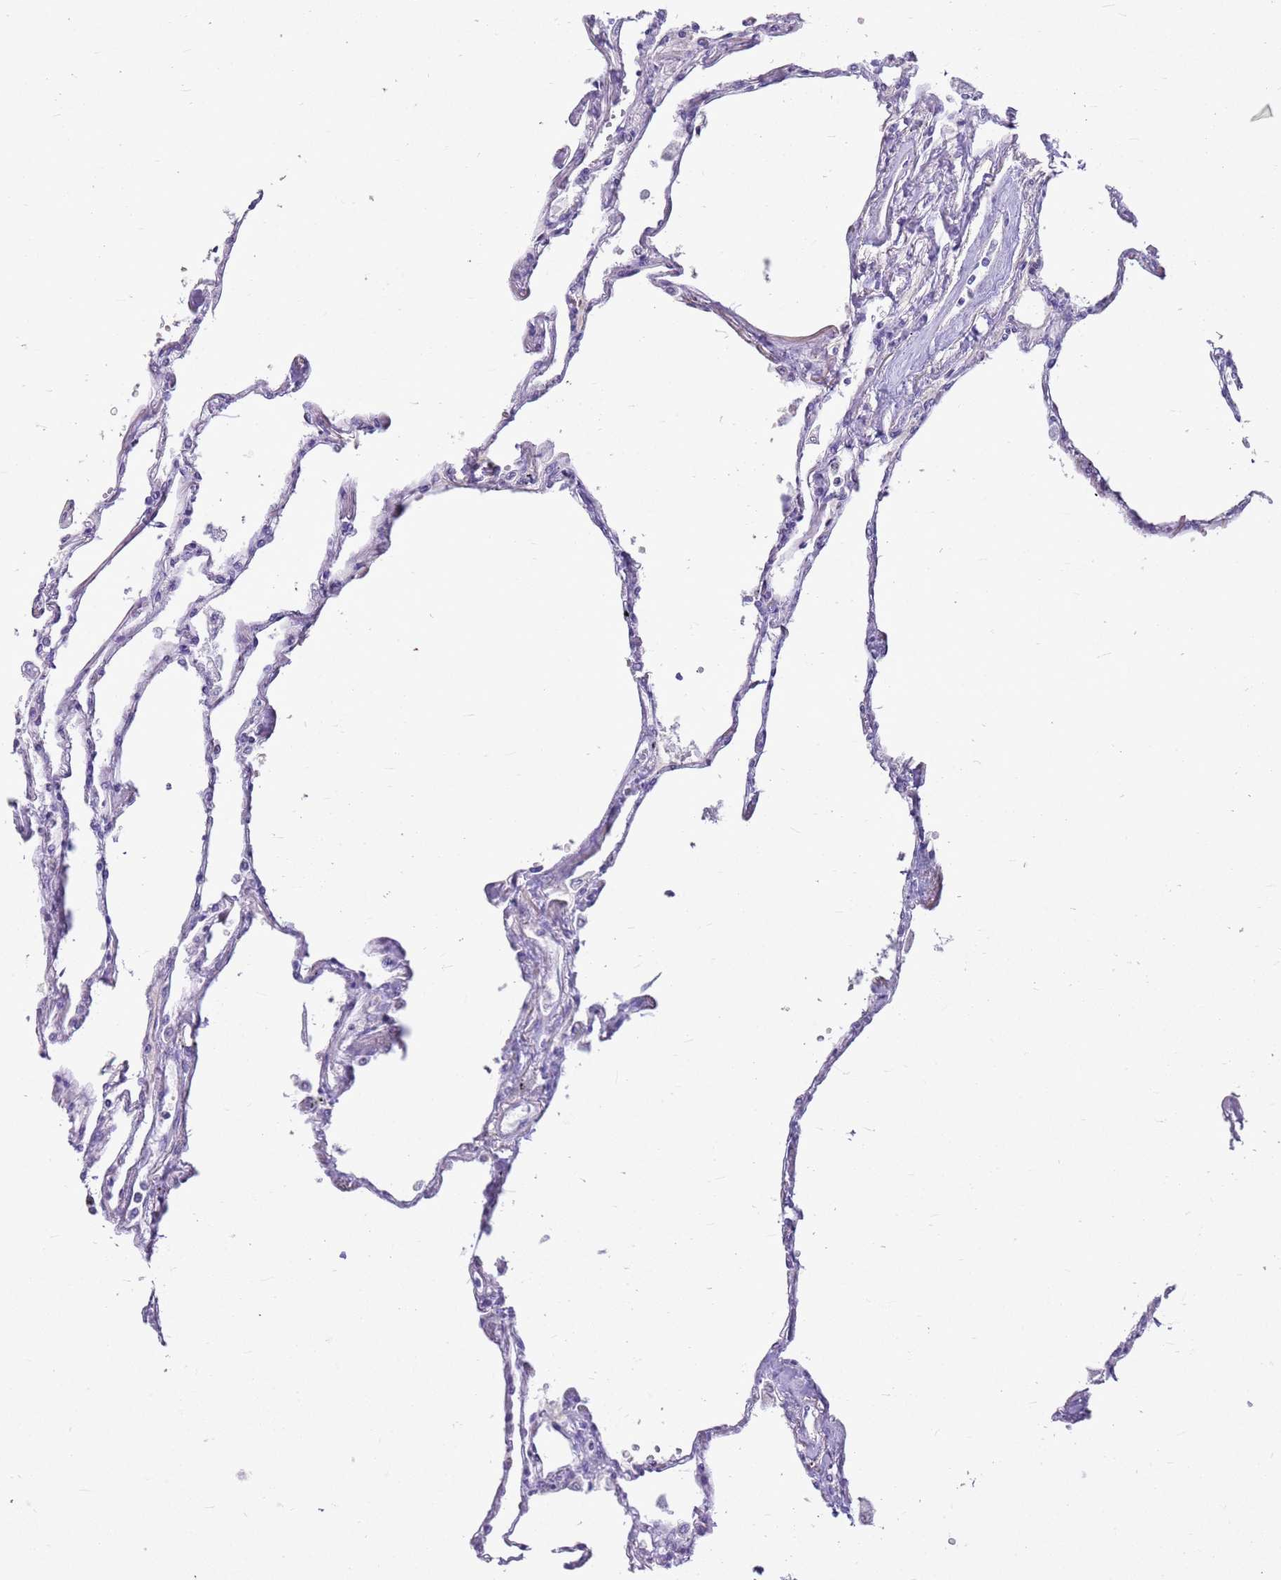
{"staining": {"intensity": "negative", "quantity": "none", "location": "none"}, "tissue": "lung", "cell_type": "Alveolar cells", "image_type": "normal", "snomed": [{"axis": "morphology", "description": "Normal tissue, NOS"}, {"axis": "topography", "description": "Lung"}], "caption": "Micrograph shows no significant protein expression in alveolar cells of benign lung. (Brightfield microscopy of DAB (3,3'-diaminobenzidine) immunohistochemistry at high magnification).", "gene": "FABP2", "patient": {"sex": "female", "age": 67}}